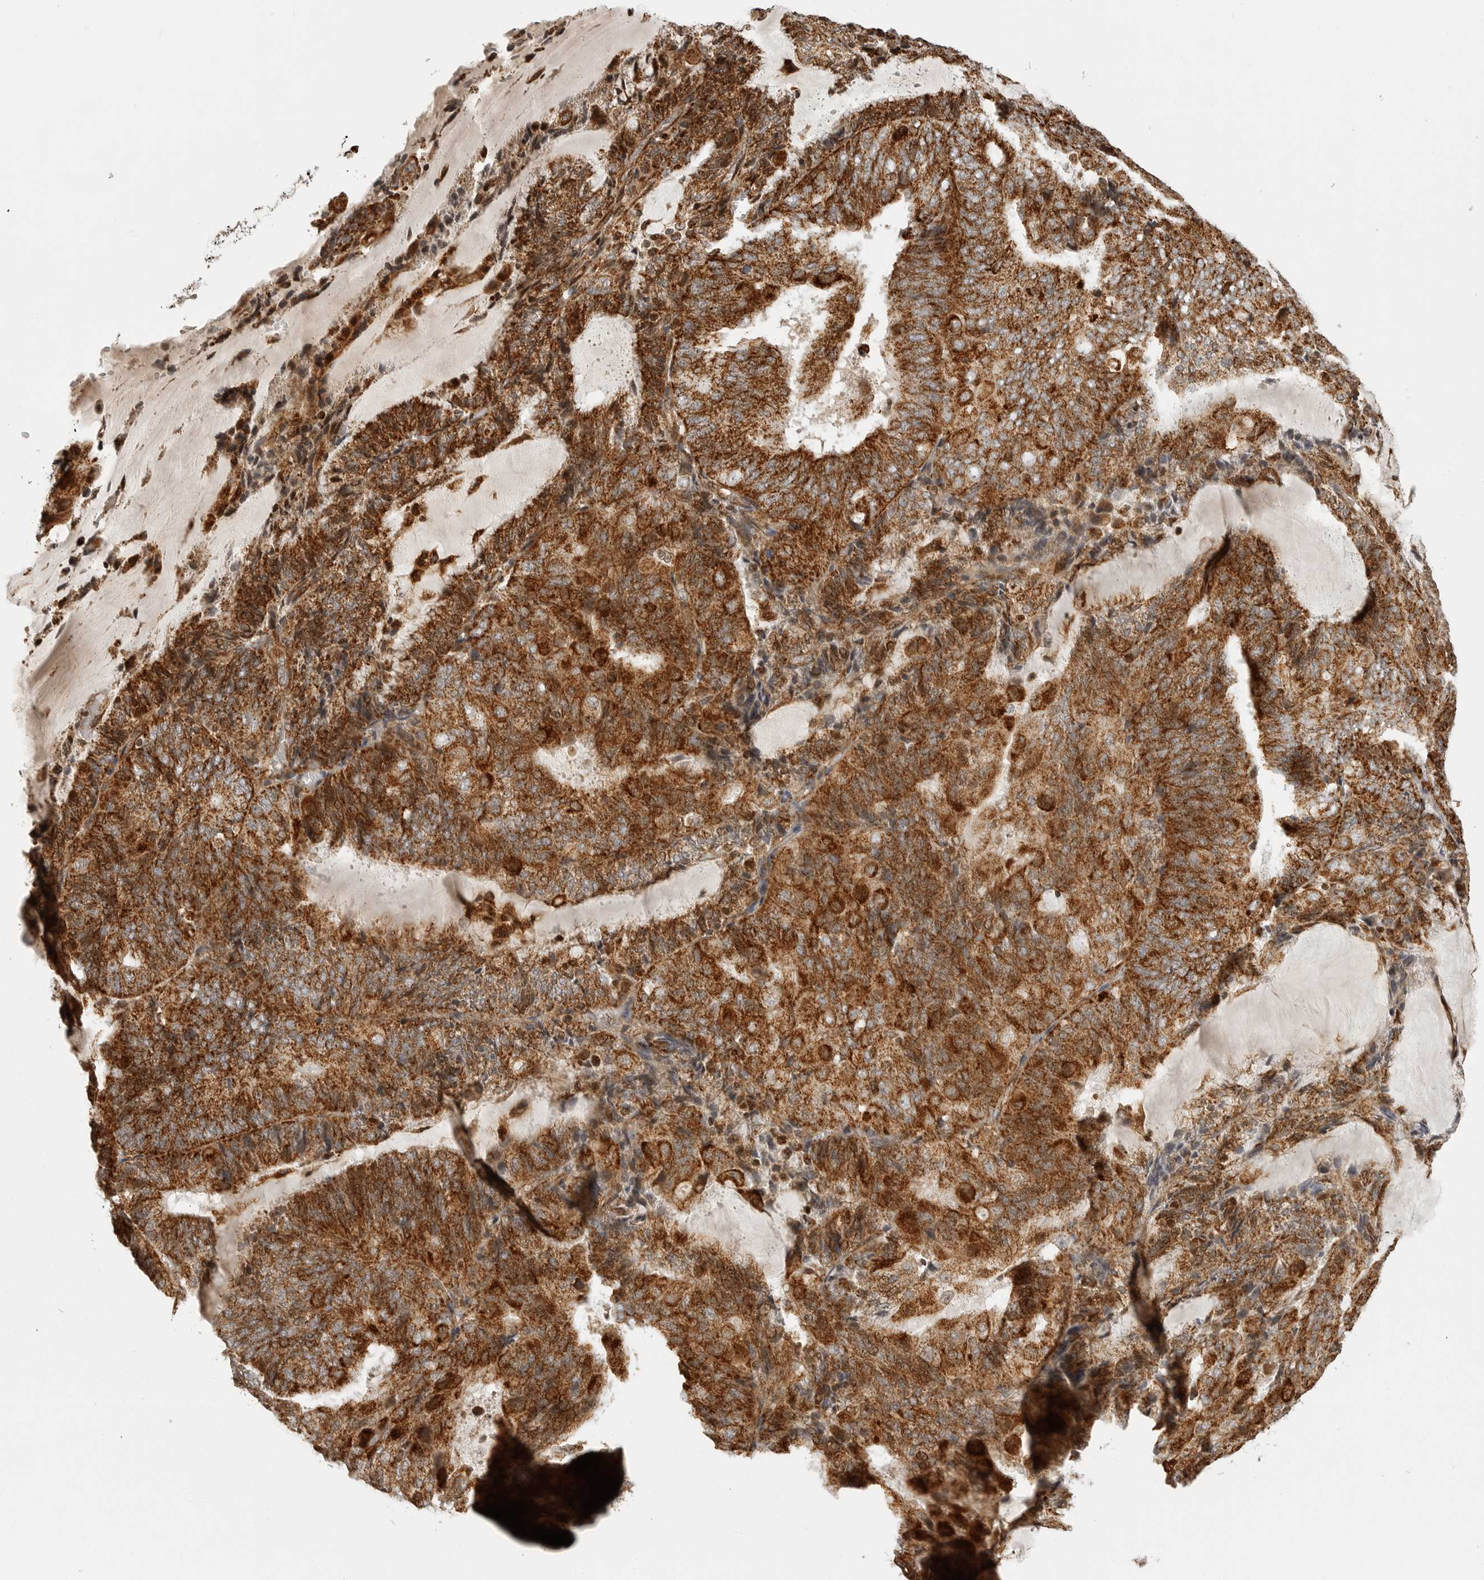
{"staining": {"intensity": "strong", "quantity": ">75%", "location": "cytoplasmic/membranous"}, "tissue": "endometrial cancer", "cell_type": "Tumor cells", "image_type": "cancer", "snomed": [{"axis": "morphology", "description": "Adenocarcinoma, NOS"}, {"axis": "topography", "description": "Endometrium"}], "caption": "DAB (3,3'-diaminobenzidine) immunohistochemical staining of human adenocarcinoma (endometrial) displays strong cytoplasmic/membranous protein expression in about >75% of tumor cells.", "gene": "NARS2", "patient": {"sex": "female", "age": 81}}